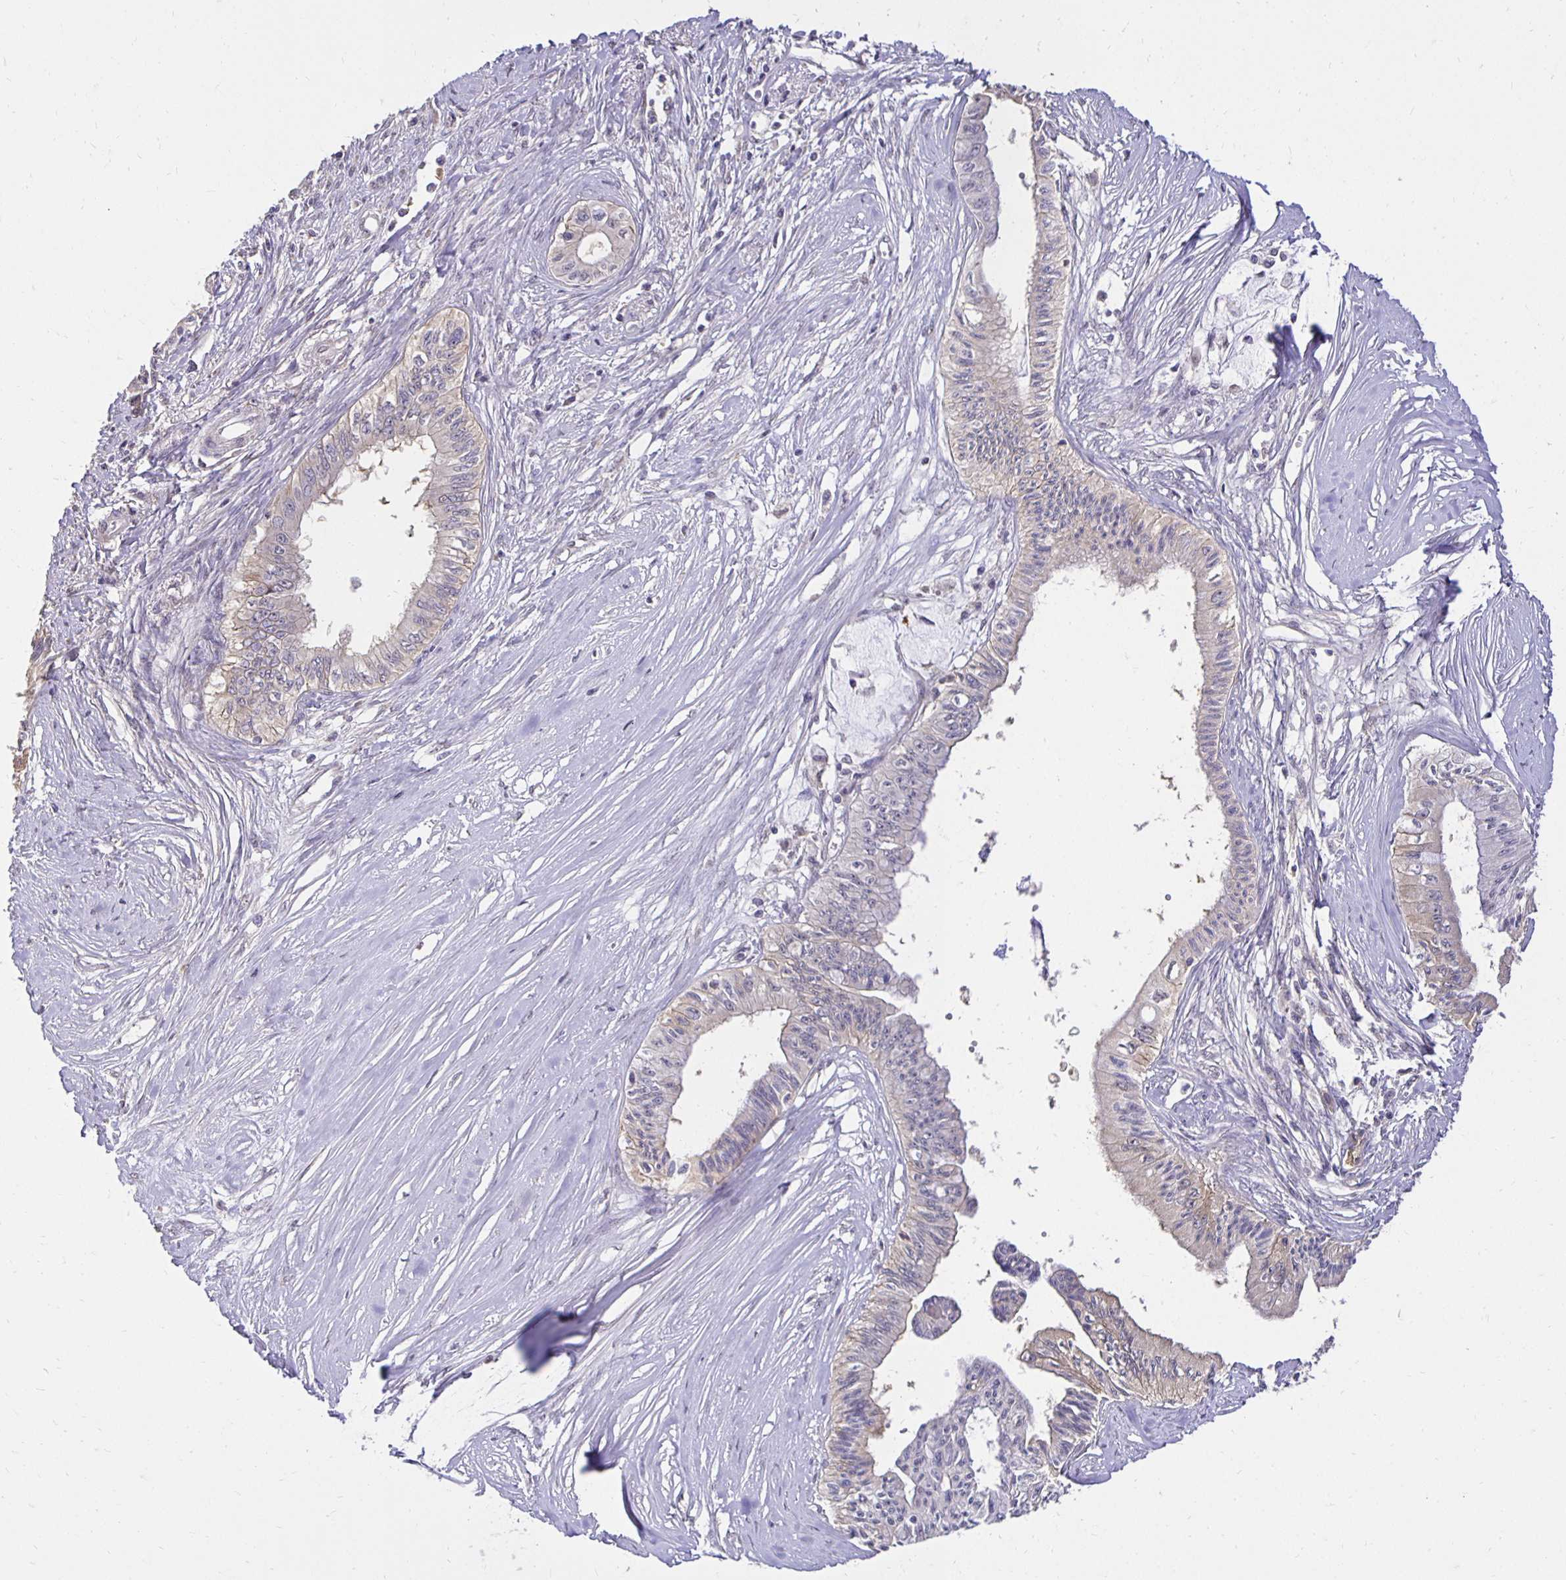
{"staining": {"intensity": "negative", "quantity": "none", "location": "none"}, "tissue": "pancreatic cancer", "cell_type": "Tumor cells", "image_type": "cancer", "snomed": [{"axis": "morphology", "description": "Adenocarcinoma, NOS"}, {"axis": "topography", "description": "Pancreas"}], "caption": "This is a photomicrograph of immunohistochemistry (IHC) staining of pancreatic cancer (adenocarcinoma), which shows no positivity in tumor cells.", "gene": "PNPLA3", "patient": {"sex": "male", "age": 71}}